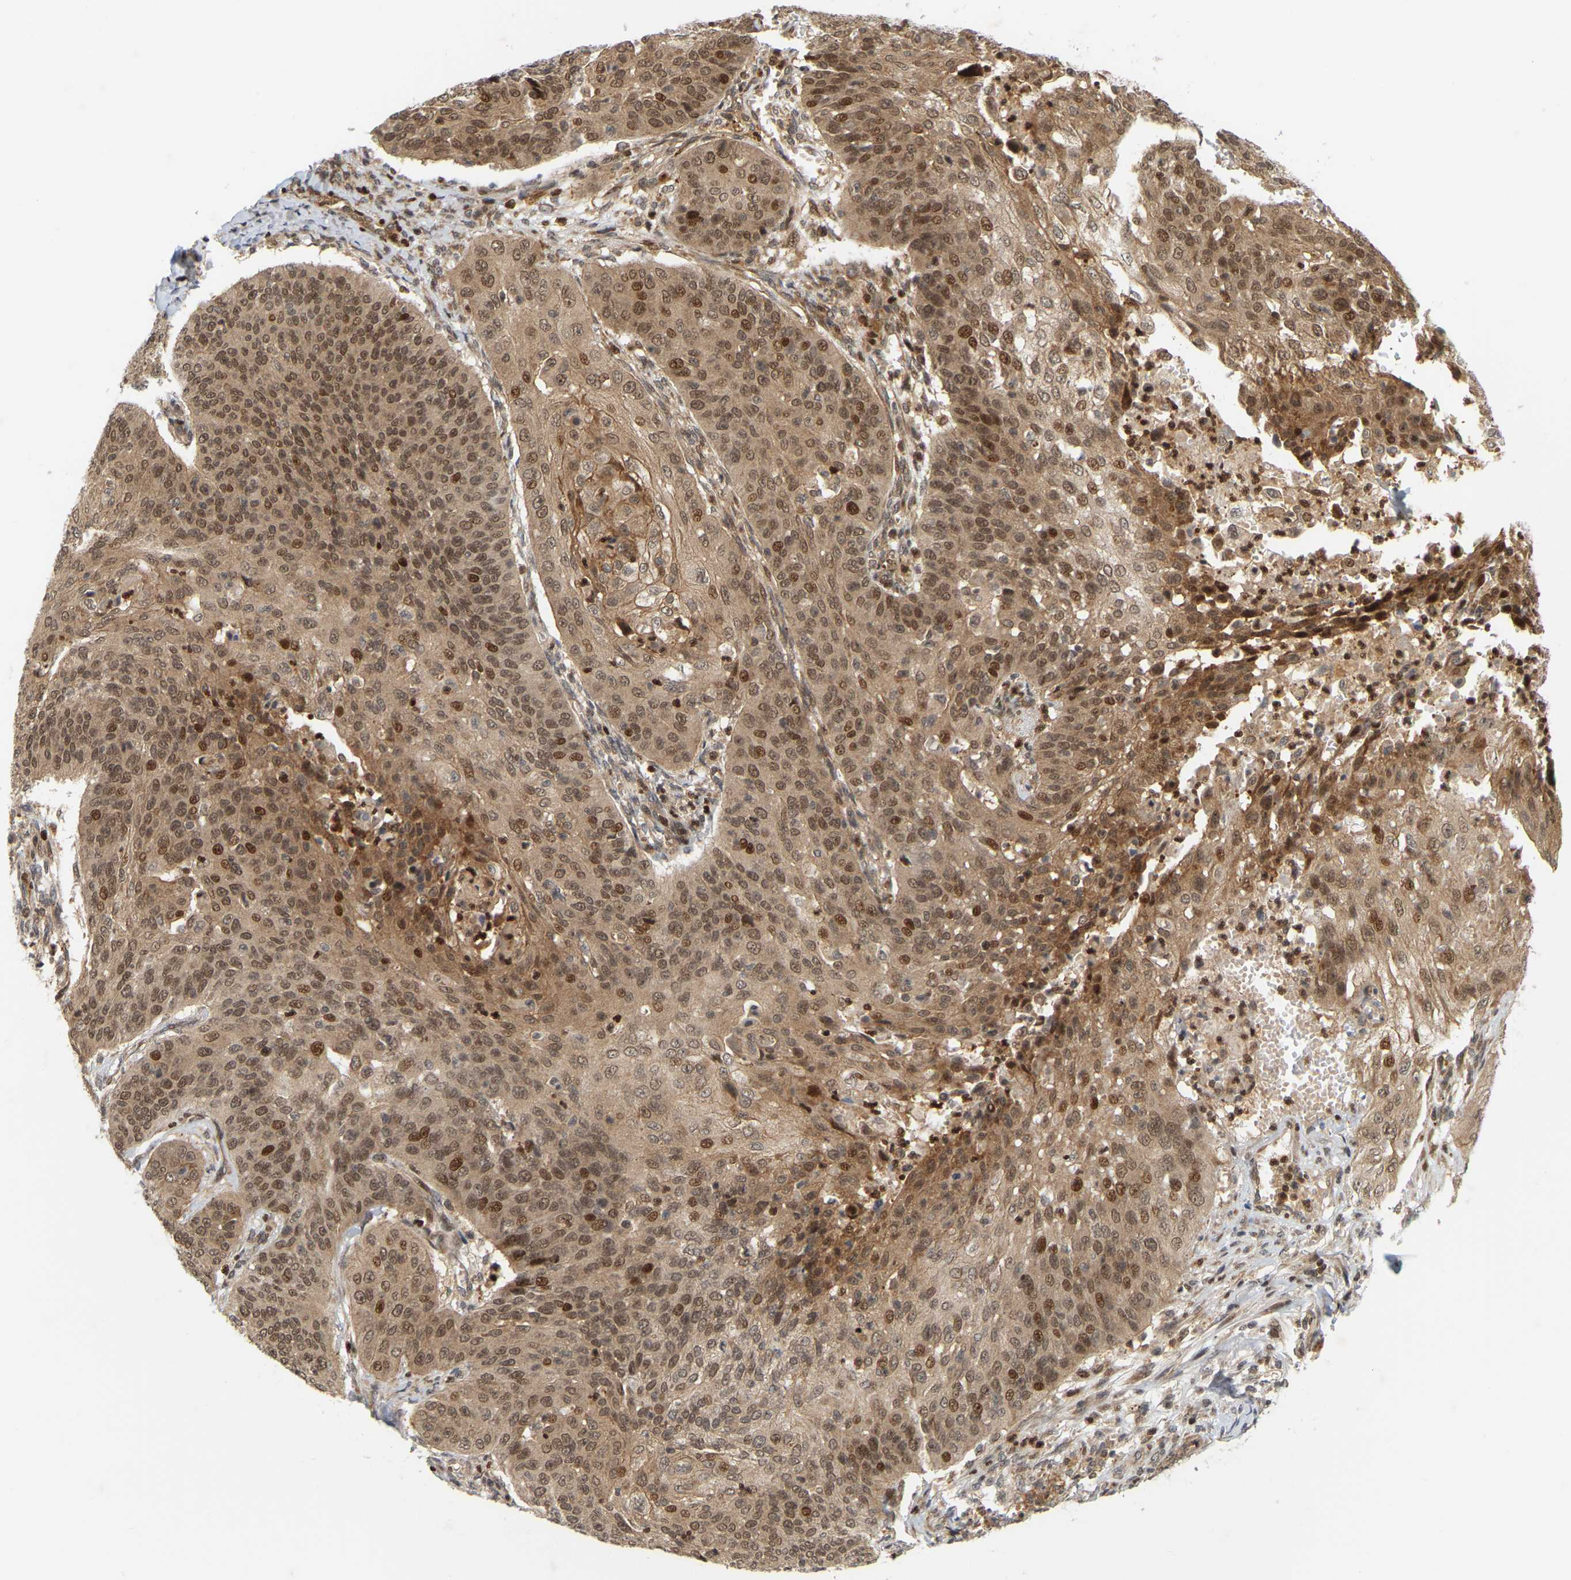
{"staining": {"intensity": "moderate", "quantity": ">75%", "location": "cytoplasmic/membranous,nuclear"}, "tissue": "cervical cancer", "cell_type": "Tumor cells", "image_type": "cancer", "snomed": [{"axis": "morphology", "description": "Squamous cell carcinoma, NOS"}, {"axis": "topography", "description": "Cervix"}], "caption": "Cervical squamous cell carcinoma tissue displays moderate cytoplasmic/membranous and nuclear positivity in about >75% of tumor cells, visualized by immunohistochemistry. (DAB (3,3'-diaminobenzidine) = brown stain, brightfield microscopy at high magnification).", "gene": "NFE2L2", "patient": {"sex": "female", "age": 64}}